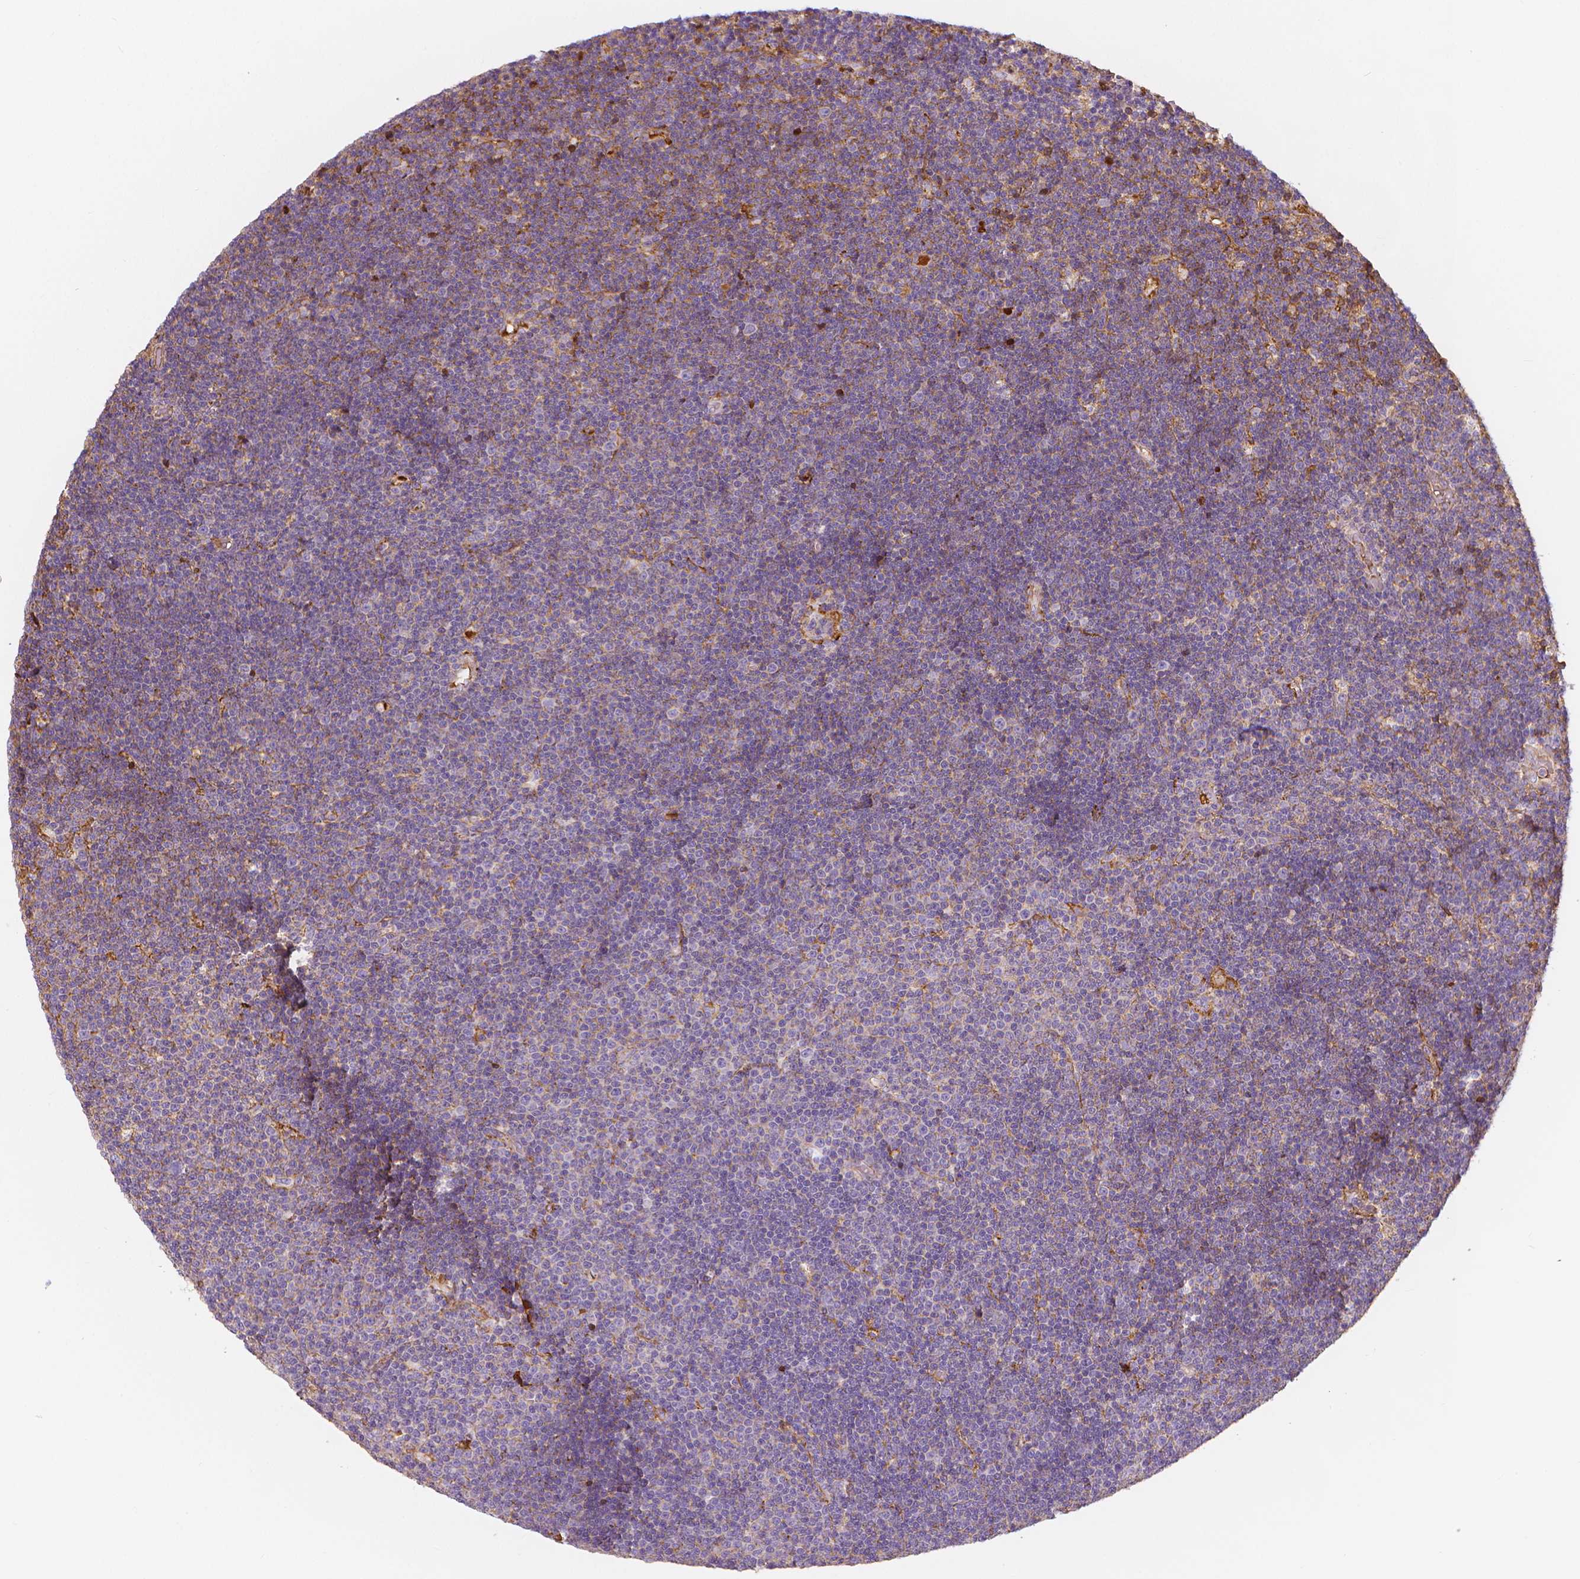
{"staining": {"intensity": "negative", "quantity": "none", "location": "none"}, "tissue": "lymphoma", "cell_type": "Tumor cells", "image_type": "cancer", "snomed": [{"axis": "morphology", "description": "Malignant lymphoma, non-Hodgkin's type, Low grade"}, {"axis": "topography", "description": "Brain"}], "caption": "Low-grade malignant lymphoma, non-Hodgkin's type stained for a protein using IHC displays no staining tumor cells.", "gene": "APOA4", "patient": {"sex": "female", "age": 66}}